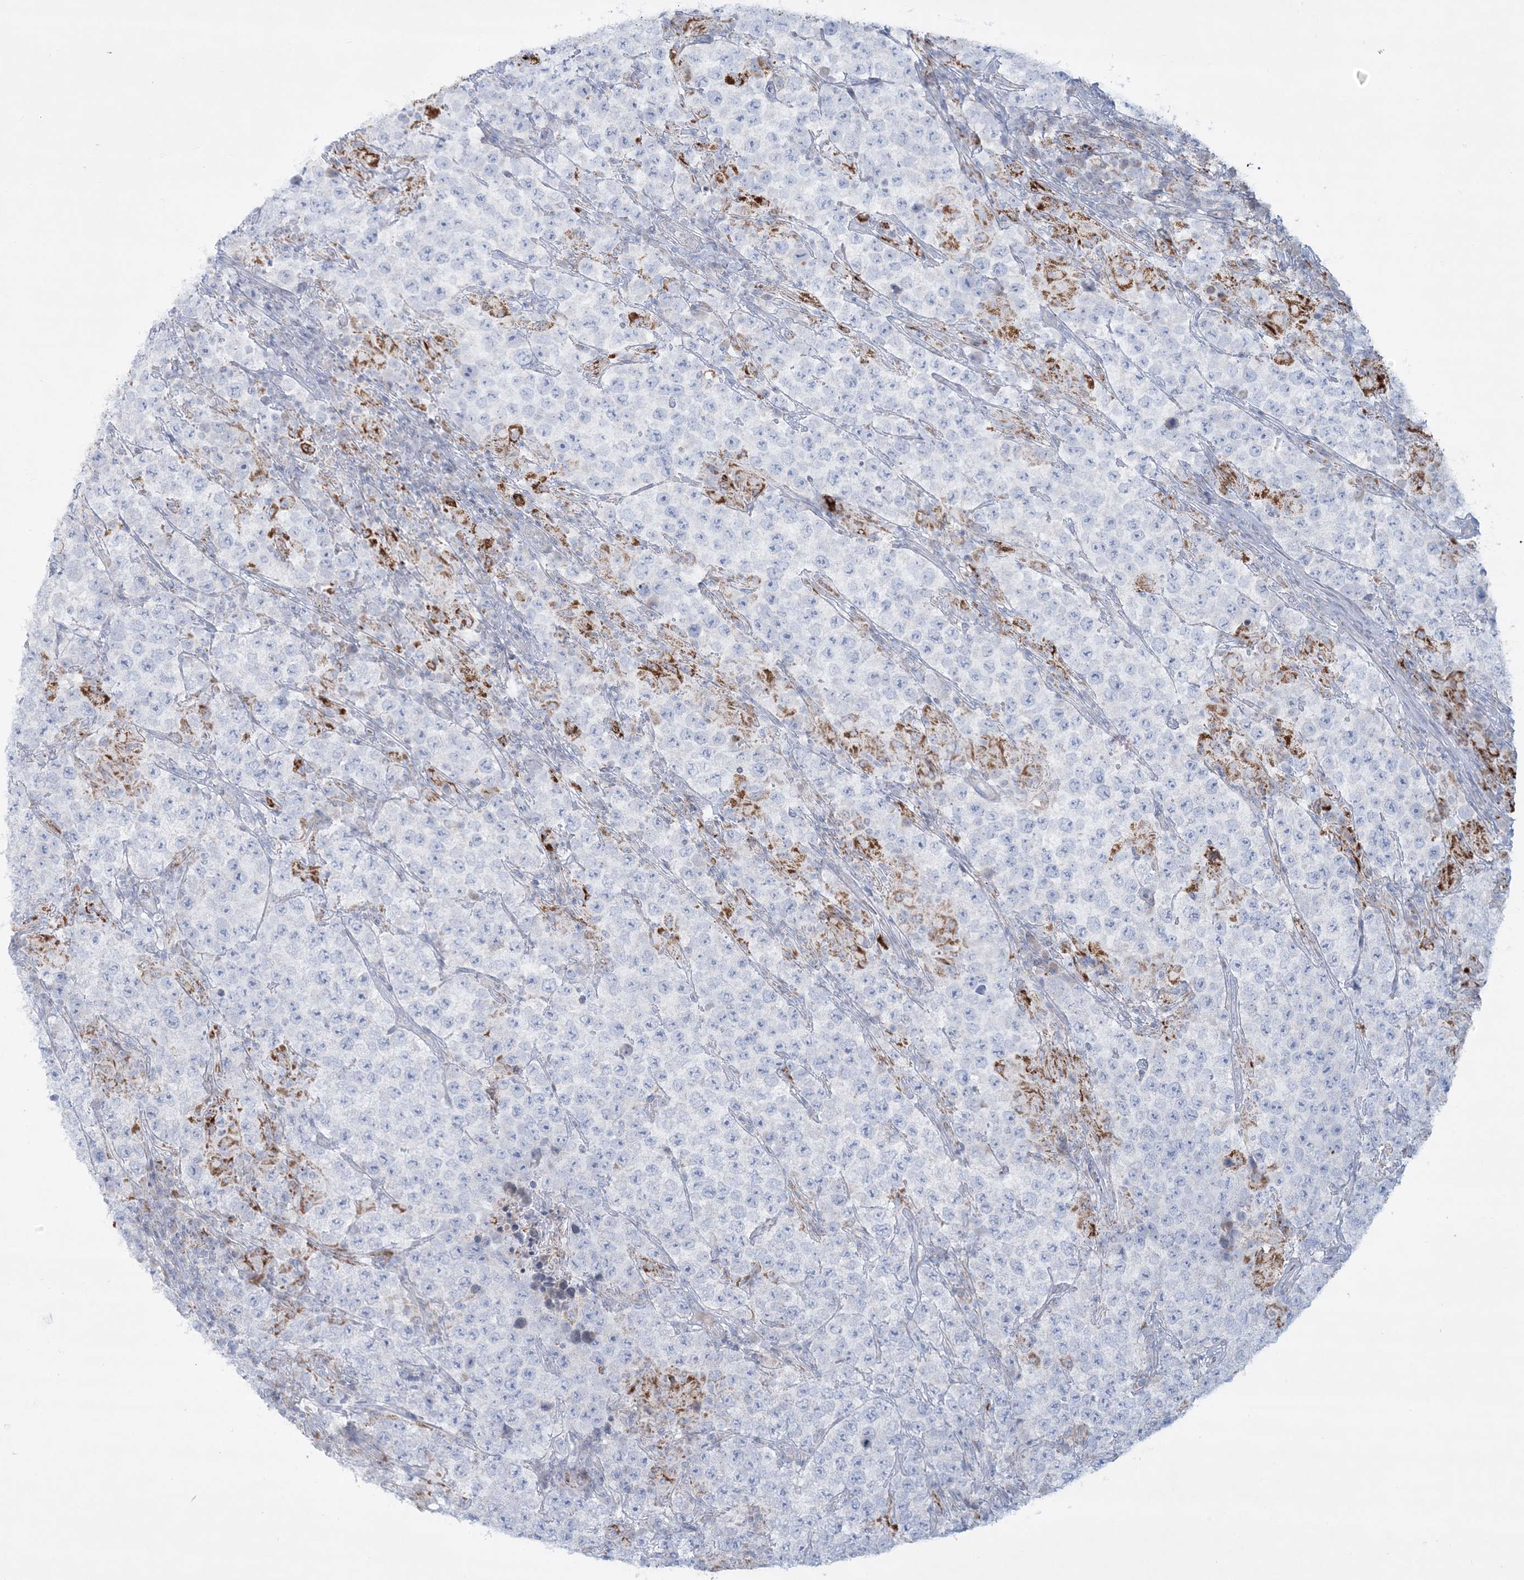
{"staining": {"intensity": "negative", "quantity": "none", "location": "none"}, "tissue": "testis cancer", "cell_type": "Tumor cells", "image_type": "cancer", "snomed": [{"axis": "morphology", "description": "Normal tissue, NOS"}, {"axis": "morphology", "description": "Urothelial carcinoma, High grade"}, {"axis": "morphology", "description": "Seminoma, NOS"}, {"axis": "morphology", "description": "Carcinoma, Embryonal, NOS"}, {"axis": "topography", "description": "Urinary bladder"}, {"axis": "topography", "description": "Testis"}], "caption": "DAB (3,3'-diaminobenzidine) immunohistochemical staining of human testis cancer (embryonal carcinoma) shows no significant positivity in tumor cells.", "gene": "TBC1D7", "patient": {"sex": "male", "age": 41}}